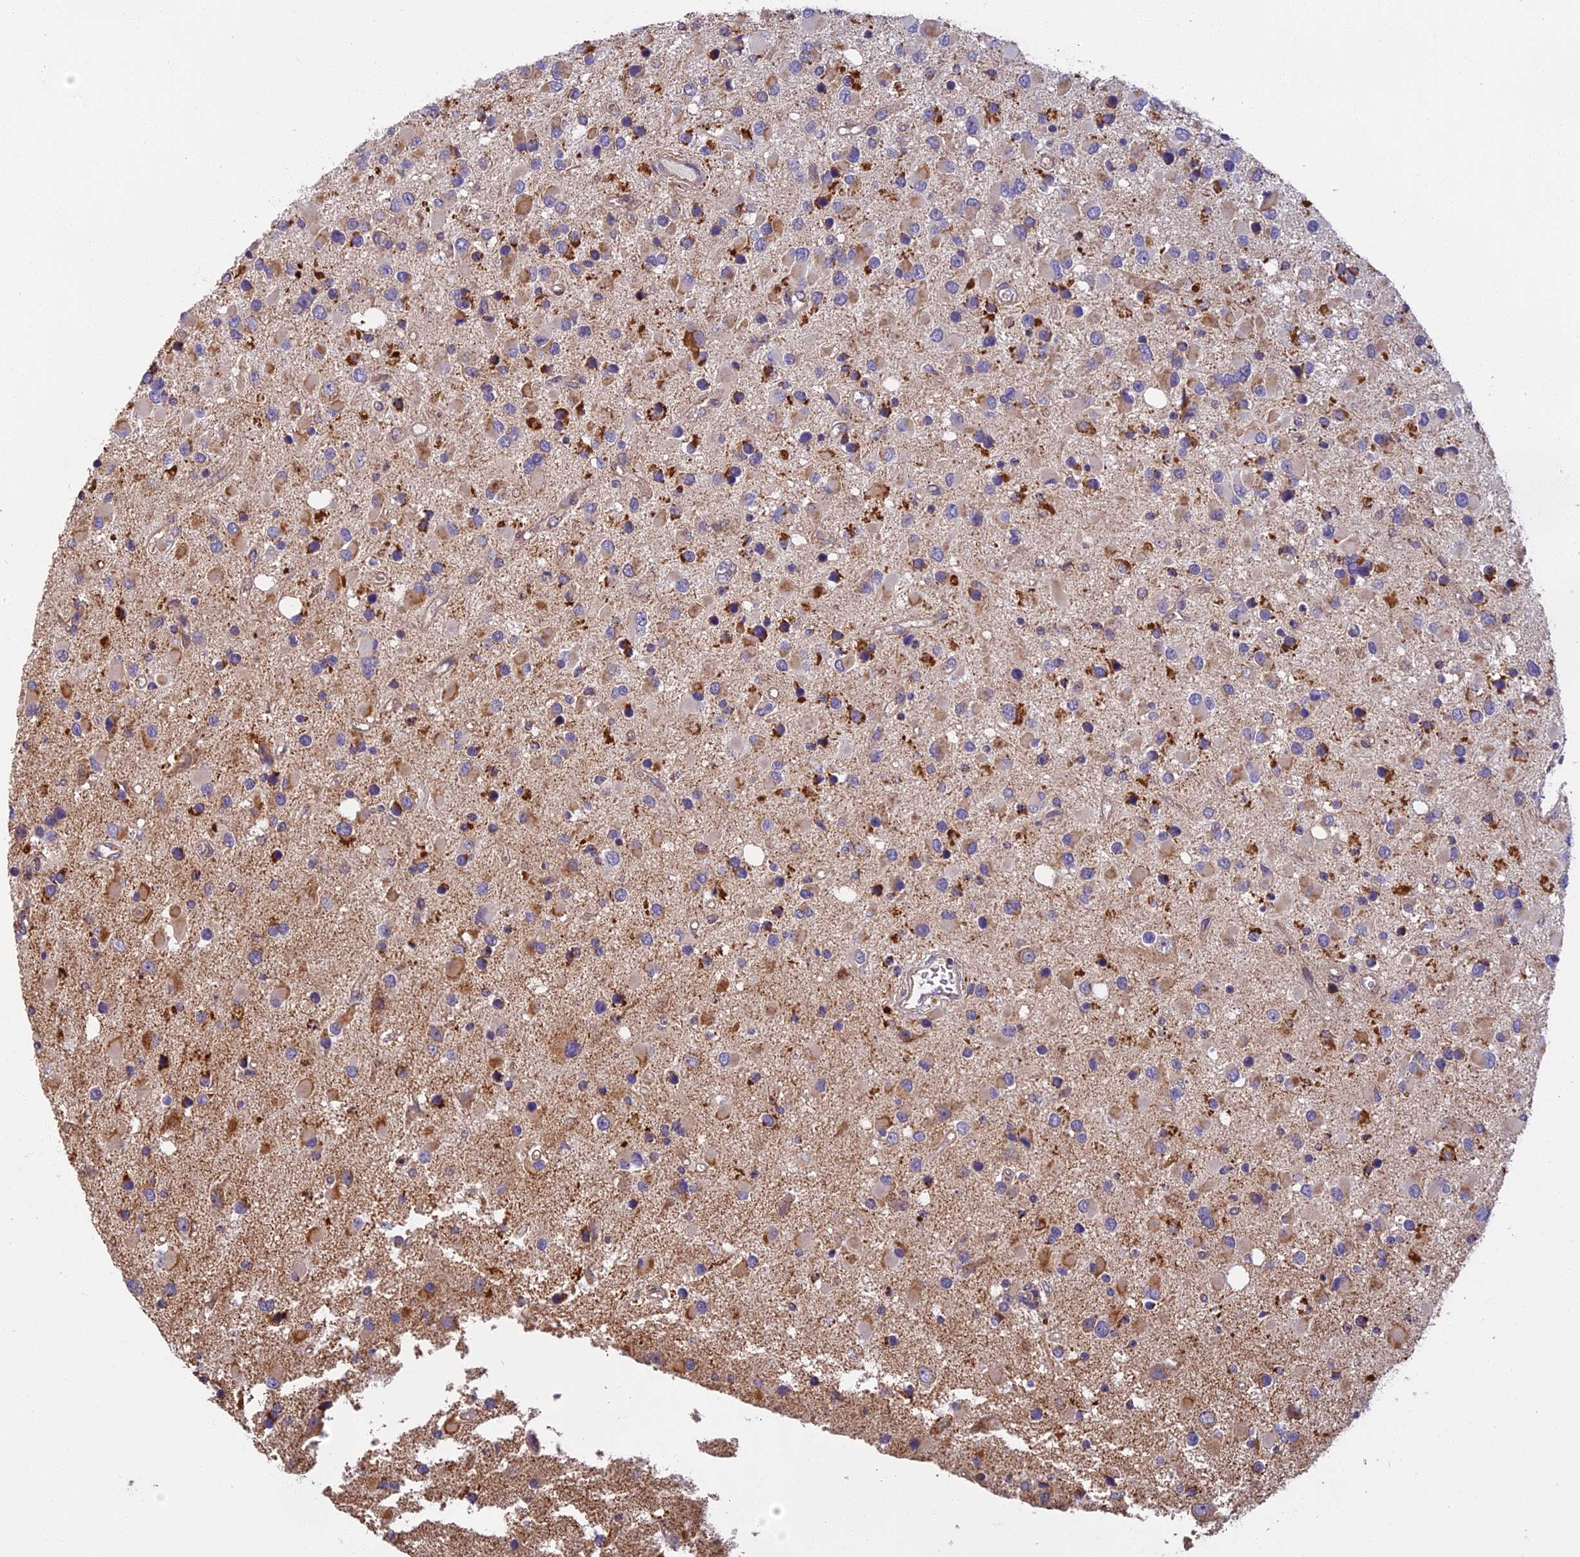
{"staining": {"intensity": "moderate", "quantity": "<25%", "location": "cytoplasmic/membranous"}, "tissue": "glioma", "cell_type": "Tumor cells", "image_type": "cancer", "snomed": [{"axis": "morphology", "description": "Glioma, malignant, High grade"}, {"axis": "topography", "description": "Brain"}], "caption": "Immunohistochemistry of glioma demonstrates low levels of moderate cytoplasmic/membranous staining in approximately <25% of tumor cells.", "gene": "EDAR", "patient": {"sex": "male", "age": 53}}